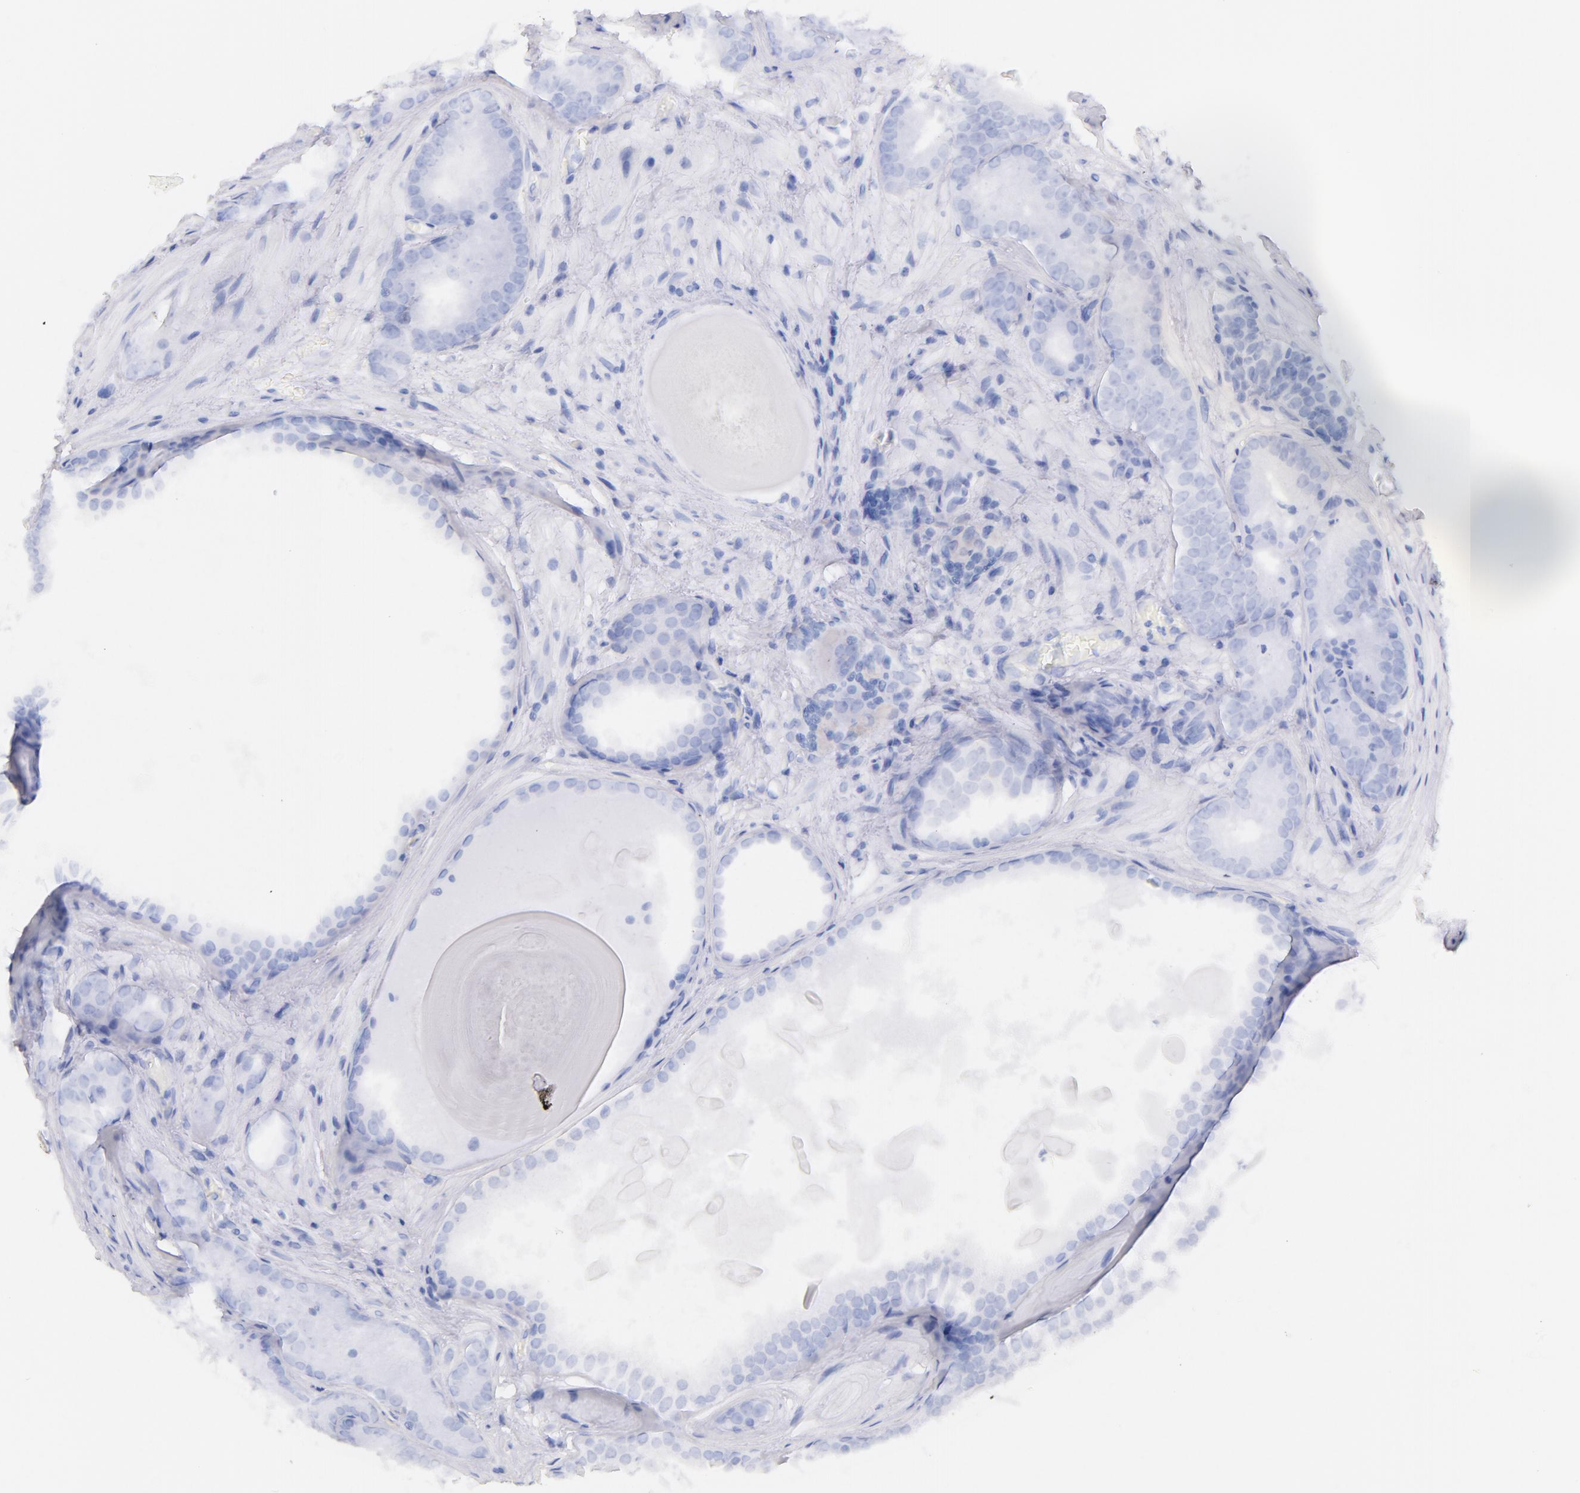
{"staining": {"intensity": "negative", "quantity": "none", "location": "none"}, "tissue": "prostate cancer", "cell_type": "Tumor cells", "image_type": "cancer", "snomed": [{"axis": "morphology", "description": "Adenocarcinoma, Medium grade"}, {"axis": "topography", "description": "Prostate"}], "caption": "Immunohistochemistry (IHC) histopathology image of neoplastic tissue: prostate cancer (medium-grade adenocarcinoma) stained with DAB shows no significant protein expression in tumor cells.", "gene": "CD44", "patient": {"sex": "male", "age": 60}}